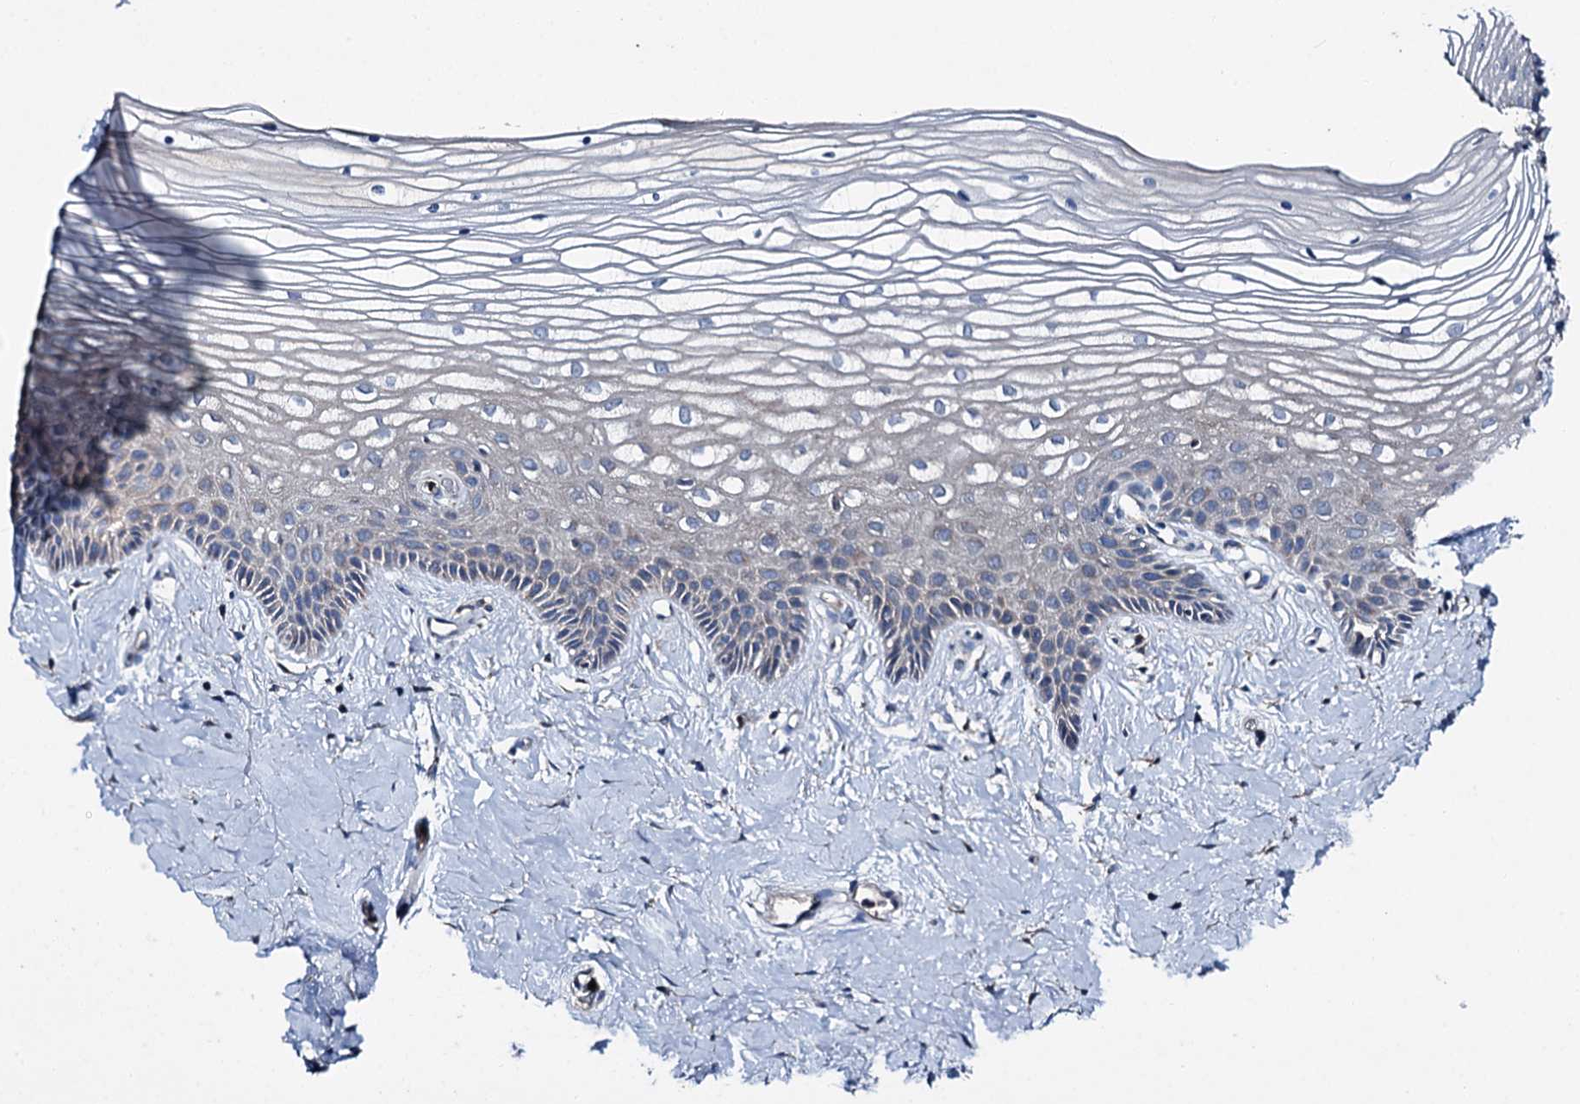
{"staining": {"intensity": "weak", "quantity": "<25%", "location": "cytoplasmic/membranous"}, "tissue": "vagina", "cell_type": "Squamous epithelial cells", "image_type": "normal", "snomed": [{"axis": "morphology", "description": "Normal tissue, NOS"}, {"axis": "topography", "description": "Vagina"}, {"axis": "topography", "description": "Cervix"}], "caption": "This is a image of IHC staining of unremarkable vagina, which shows no staining in squamous epithelial cells. (DAB (3,3'-diaminobenzidine) immunohistochemistry (IHC), high magnification).", "gene": "SLC22A25", "patient": {"sex": "female", "age": 40}}